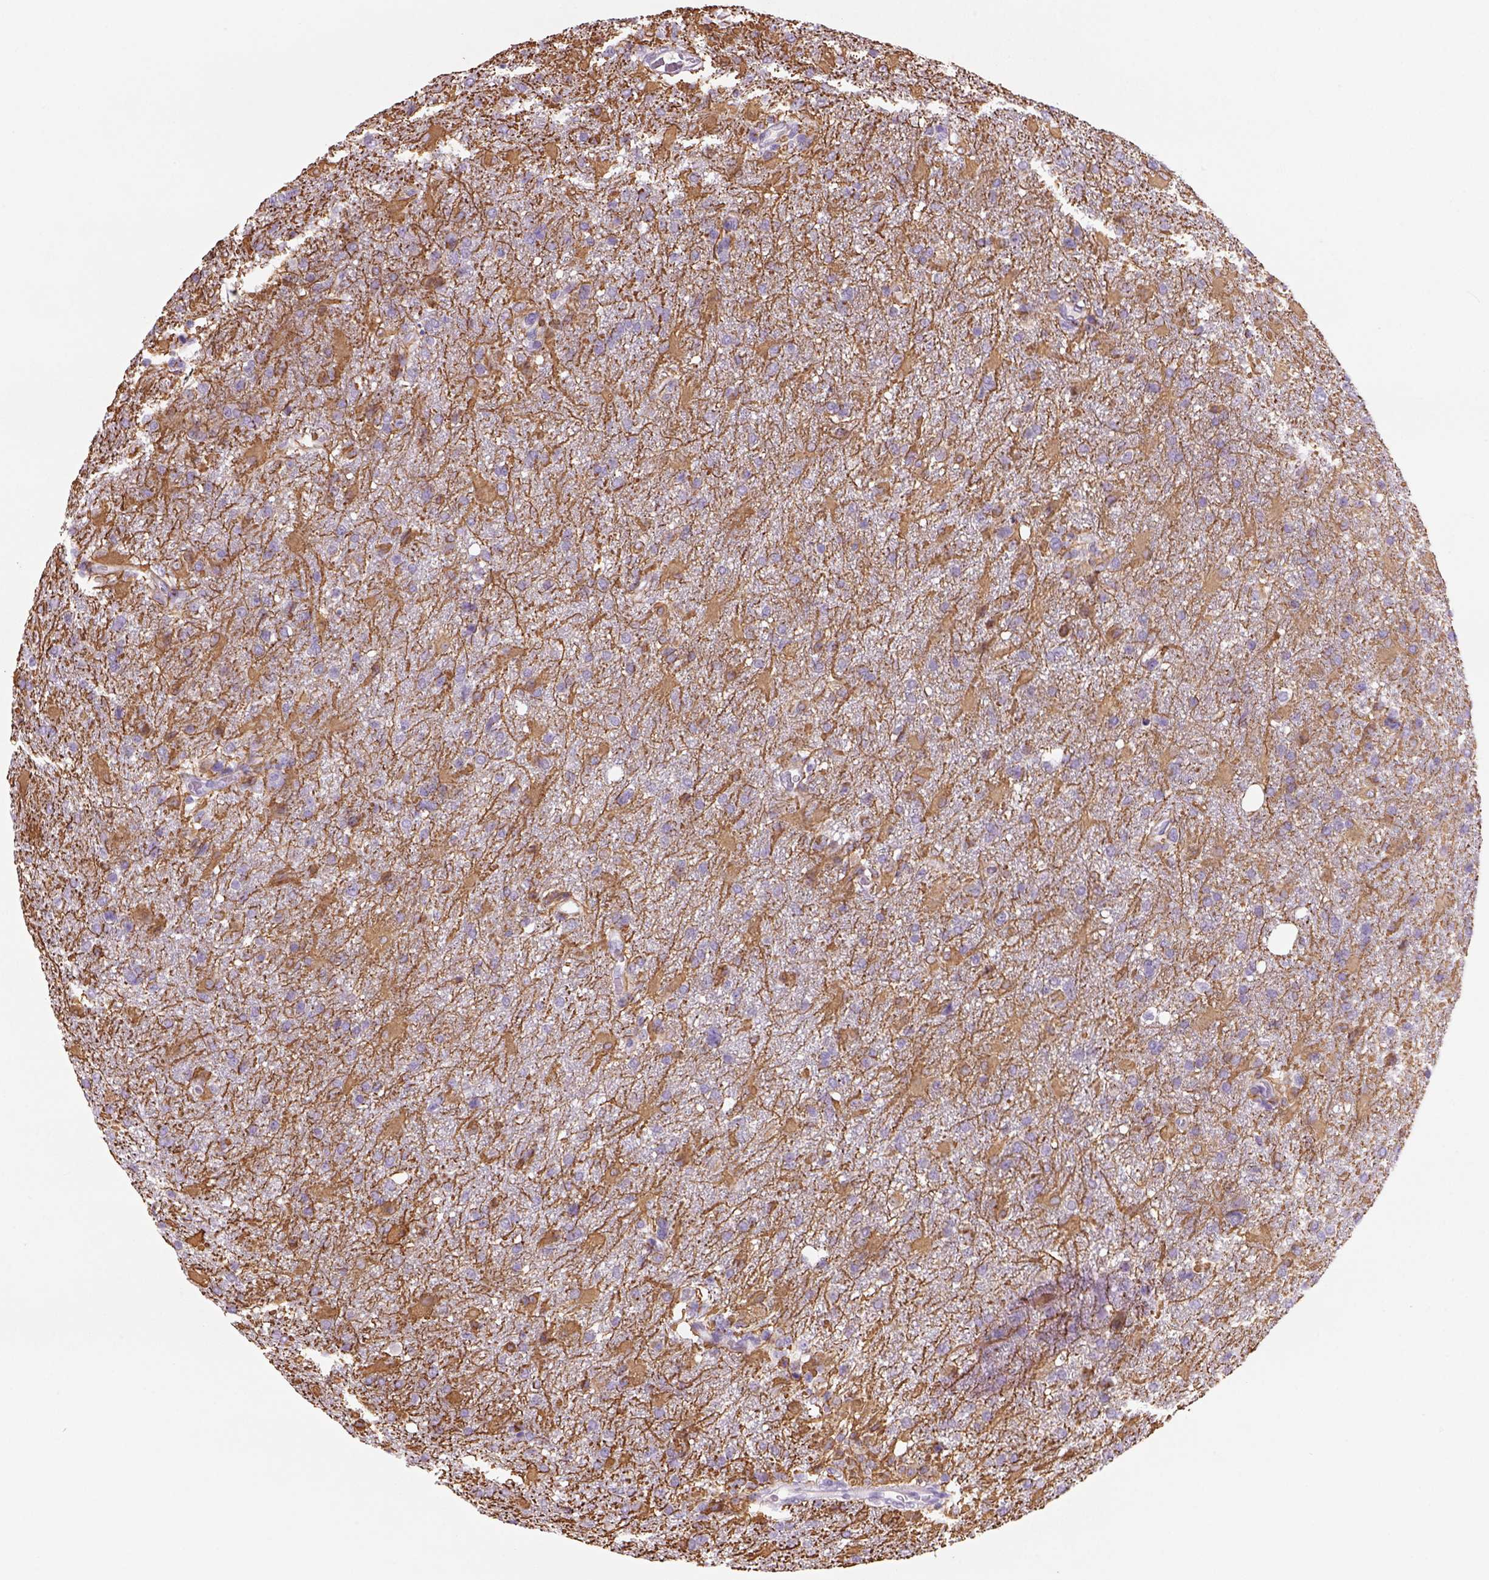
{"staining": {"intensity": "negative", "quantity": "none", "location": "none"}, "tissue": "glioma", "cell_type": "Tumor cells", "image_type": "cancer", "snomed": [{"axis": "morphology", "description": "Glioma, malignant, High grade"}, {"axis": "topography", "description": "Brain"}], "caption": "DAB immunohistochemical staining of human glioma displays no significant staining in tumor cells. (DAB (3,3'-diaminobenzidine) immunohistochemistry (IHC), high magnification).", "gene": "TENM4", "patient": {"sex": "male", "age": 68}}